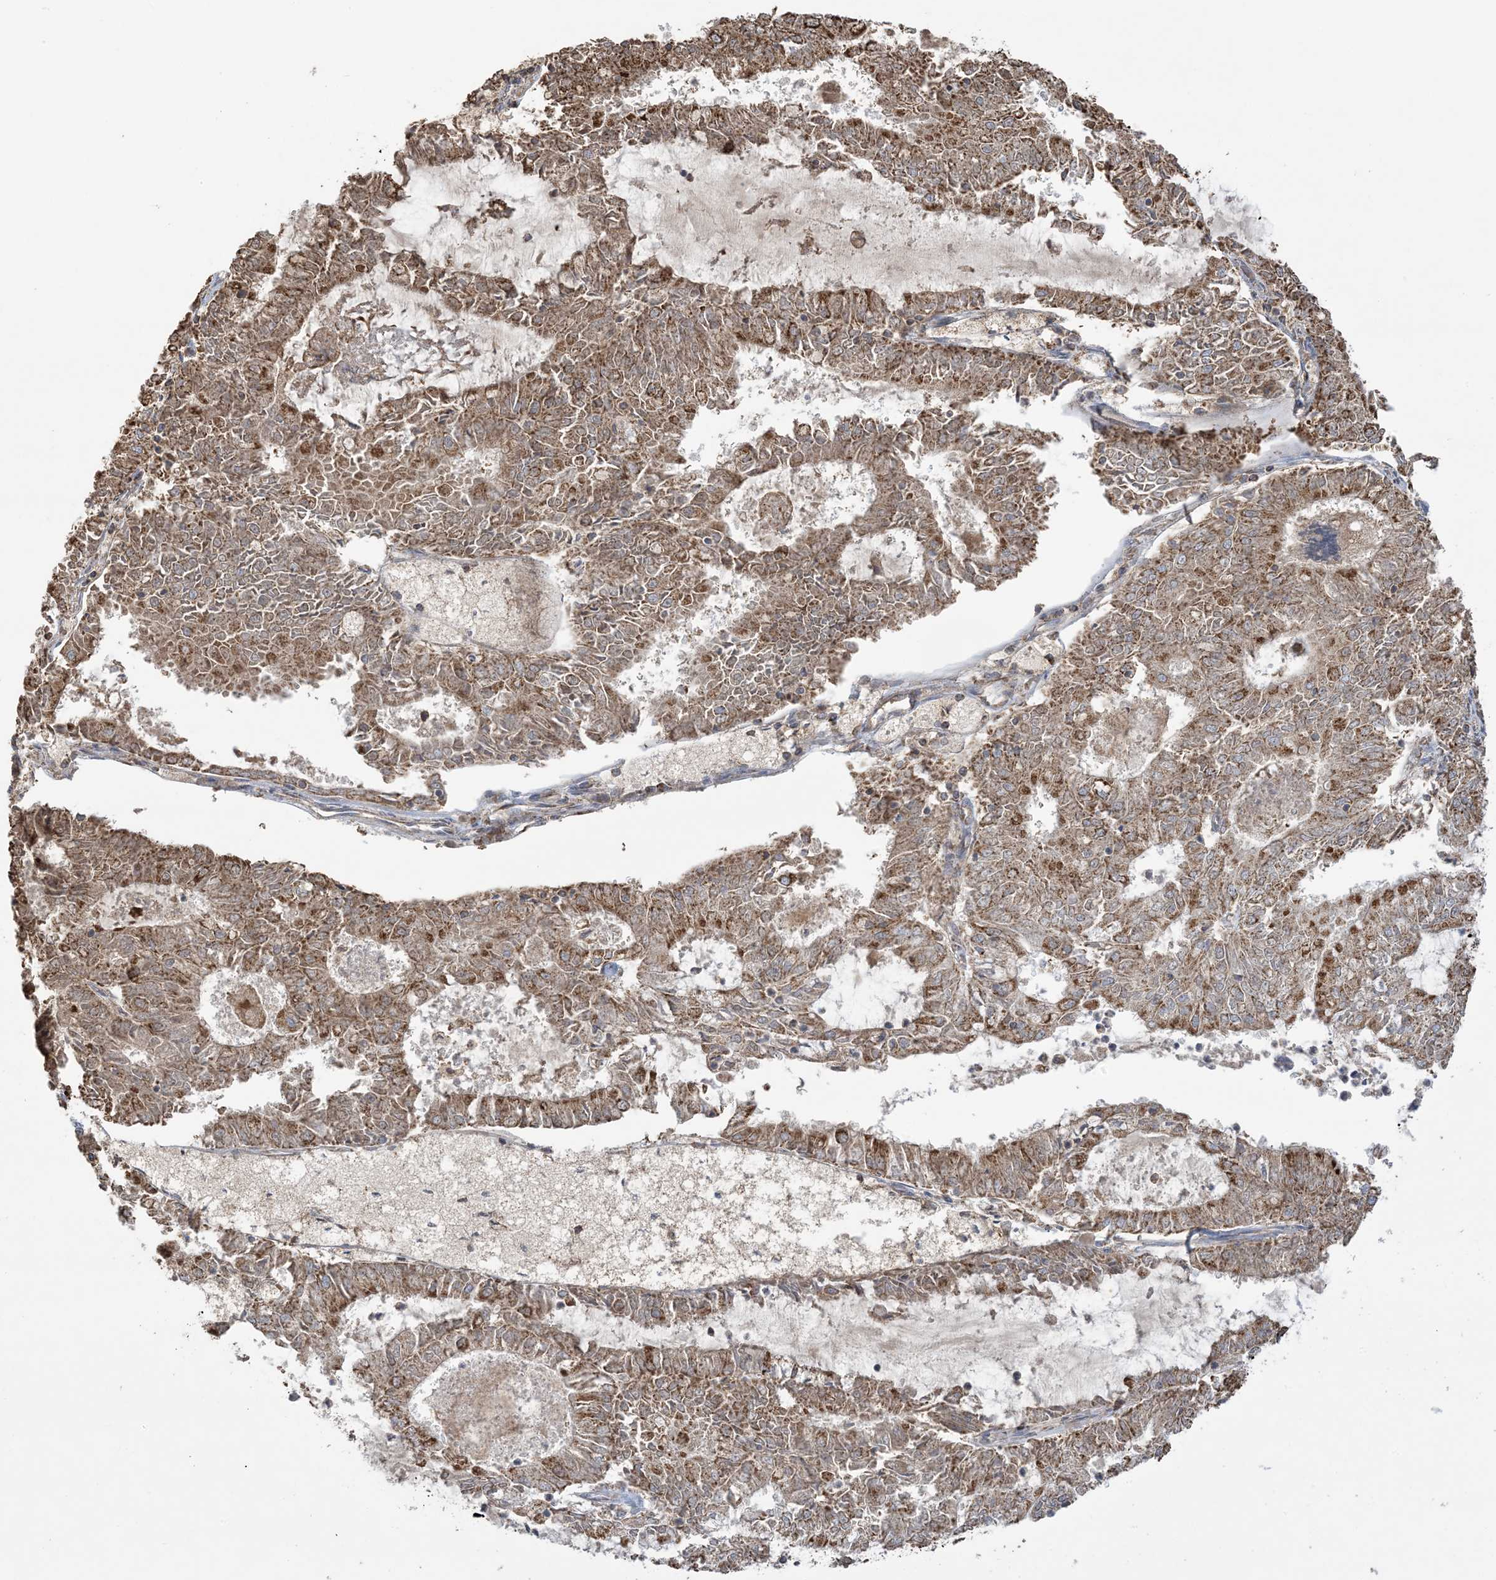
{"staining": {"intensity": "moderate", "quantity": ">75%", "location": "cytoplasmic/membranous"}, "tissue": "endometrial cancer", "cell_type": "Tumor cells", "image_type": "cancer", "snomed": [{"axis": "morphology", "description": "Adenocarcinoma, NOS"}, {"axis": "topography", "description": "Endometrium"}], "caption": "About >75% of tumor cells in human endometrial cancer show moderate cytoplasmic/membranous protein positivity as visualized by brown immunohistochemical staining.", "gene": "AGA", "patient": {"sex": "female", "age": 57}}